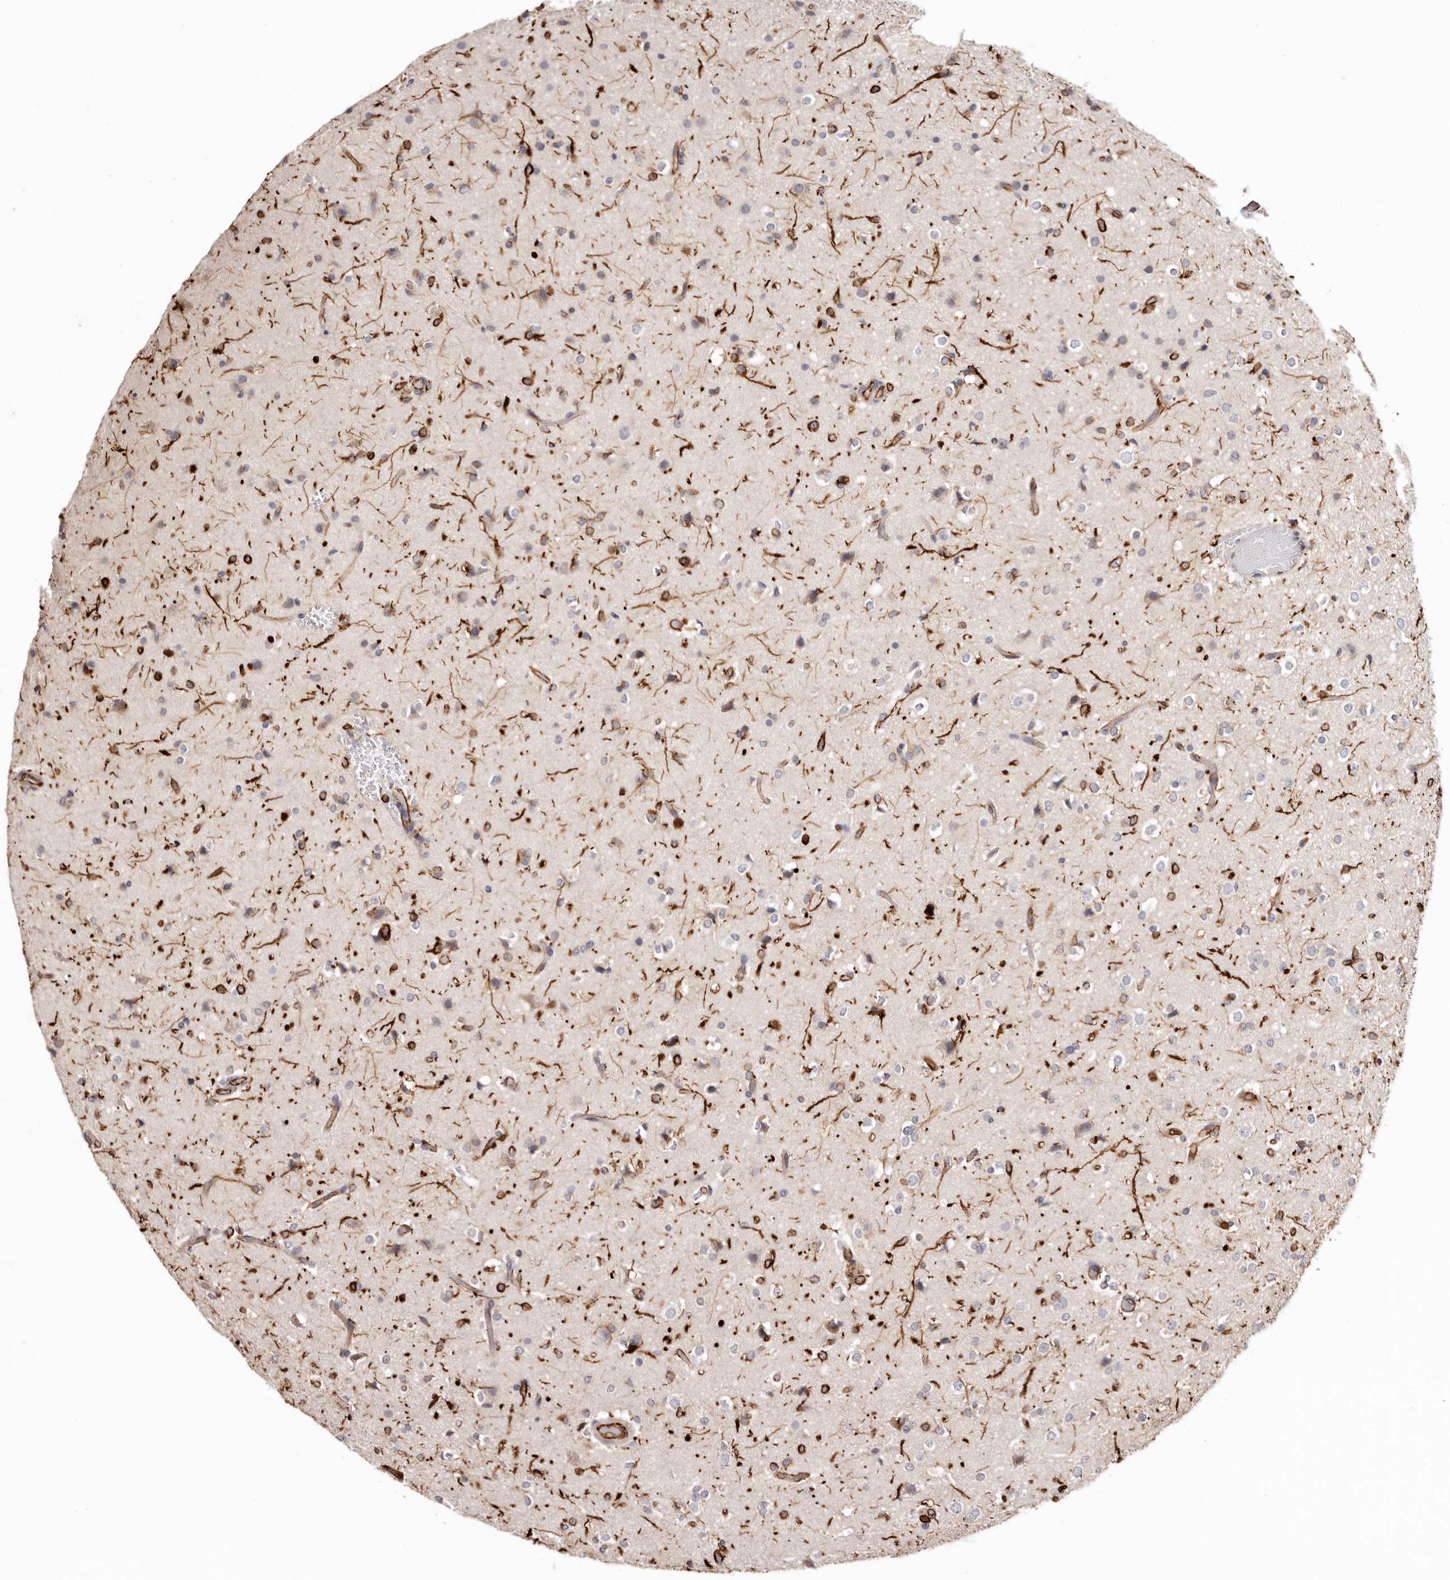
{"staining": {"intensity": "moderate", "quantity": "<25%", "location": "cytoplasmic/membranous"}, "tissue": "glioma", "cell_type": "Tumor cells", "image_type": "cancer", "snomed": [{"axis": "morphology", "description": "Glioma, malignant, Low grade"}, {"axis": "topography", "description": "Brain"}], "caption": "Human malignant glioma (low-grade) stained with a protein marker displays moderate staining in tumor cells.", "gene": "ZNF557", "patient": {"sex": "male", "age": 65}}